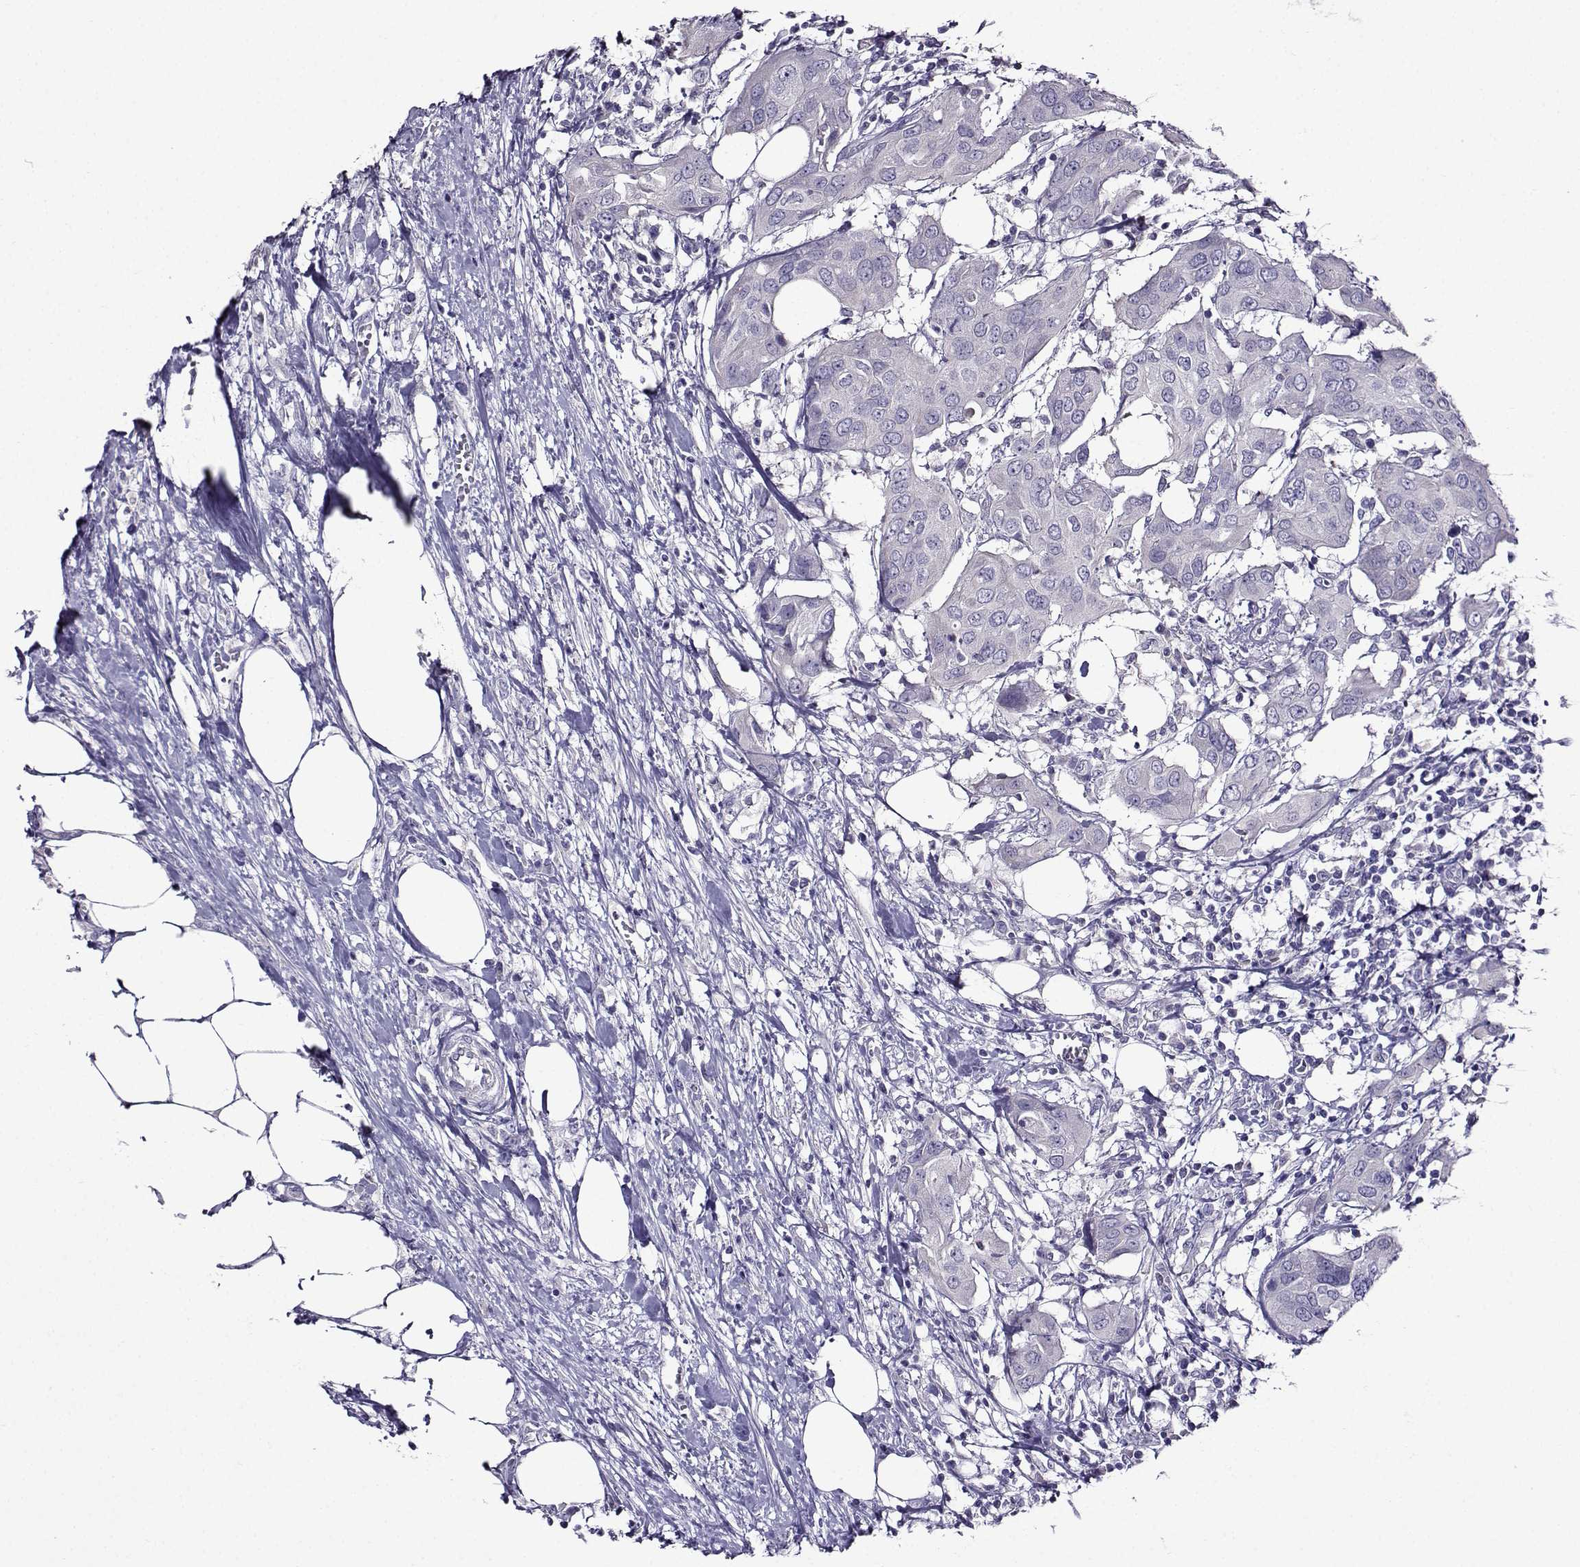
{"staining": {"intensity": "negative", "quantity": "none", "location": "none"}, "tissue": "urothelial cancer", "cell_type": "Tumor cells", "image_type": "cancer", "snomed": [{"axis": "morphology", "description": "Urothelial carcinoma, NOS"}, {"axis": "morphology", "description": "Urothelial carcinoma, High grade"}, {"axis": "topography", "description": "Urinary bladder"}], "caption": "Tumor cells are negative for protein expression in human urothelial cancer.", "gene": "TMEM266", "patient": {"sex": "male", "age": 63}}